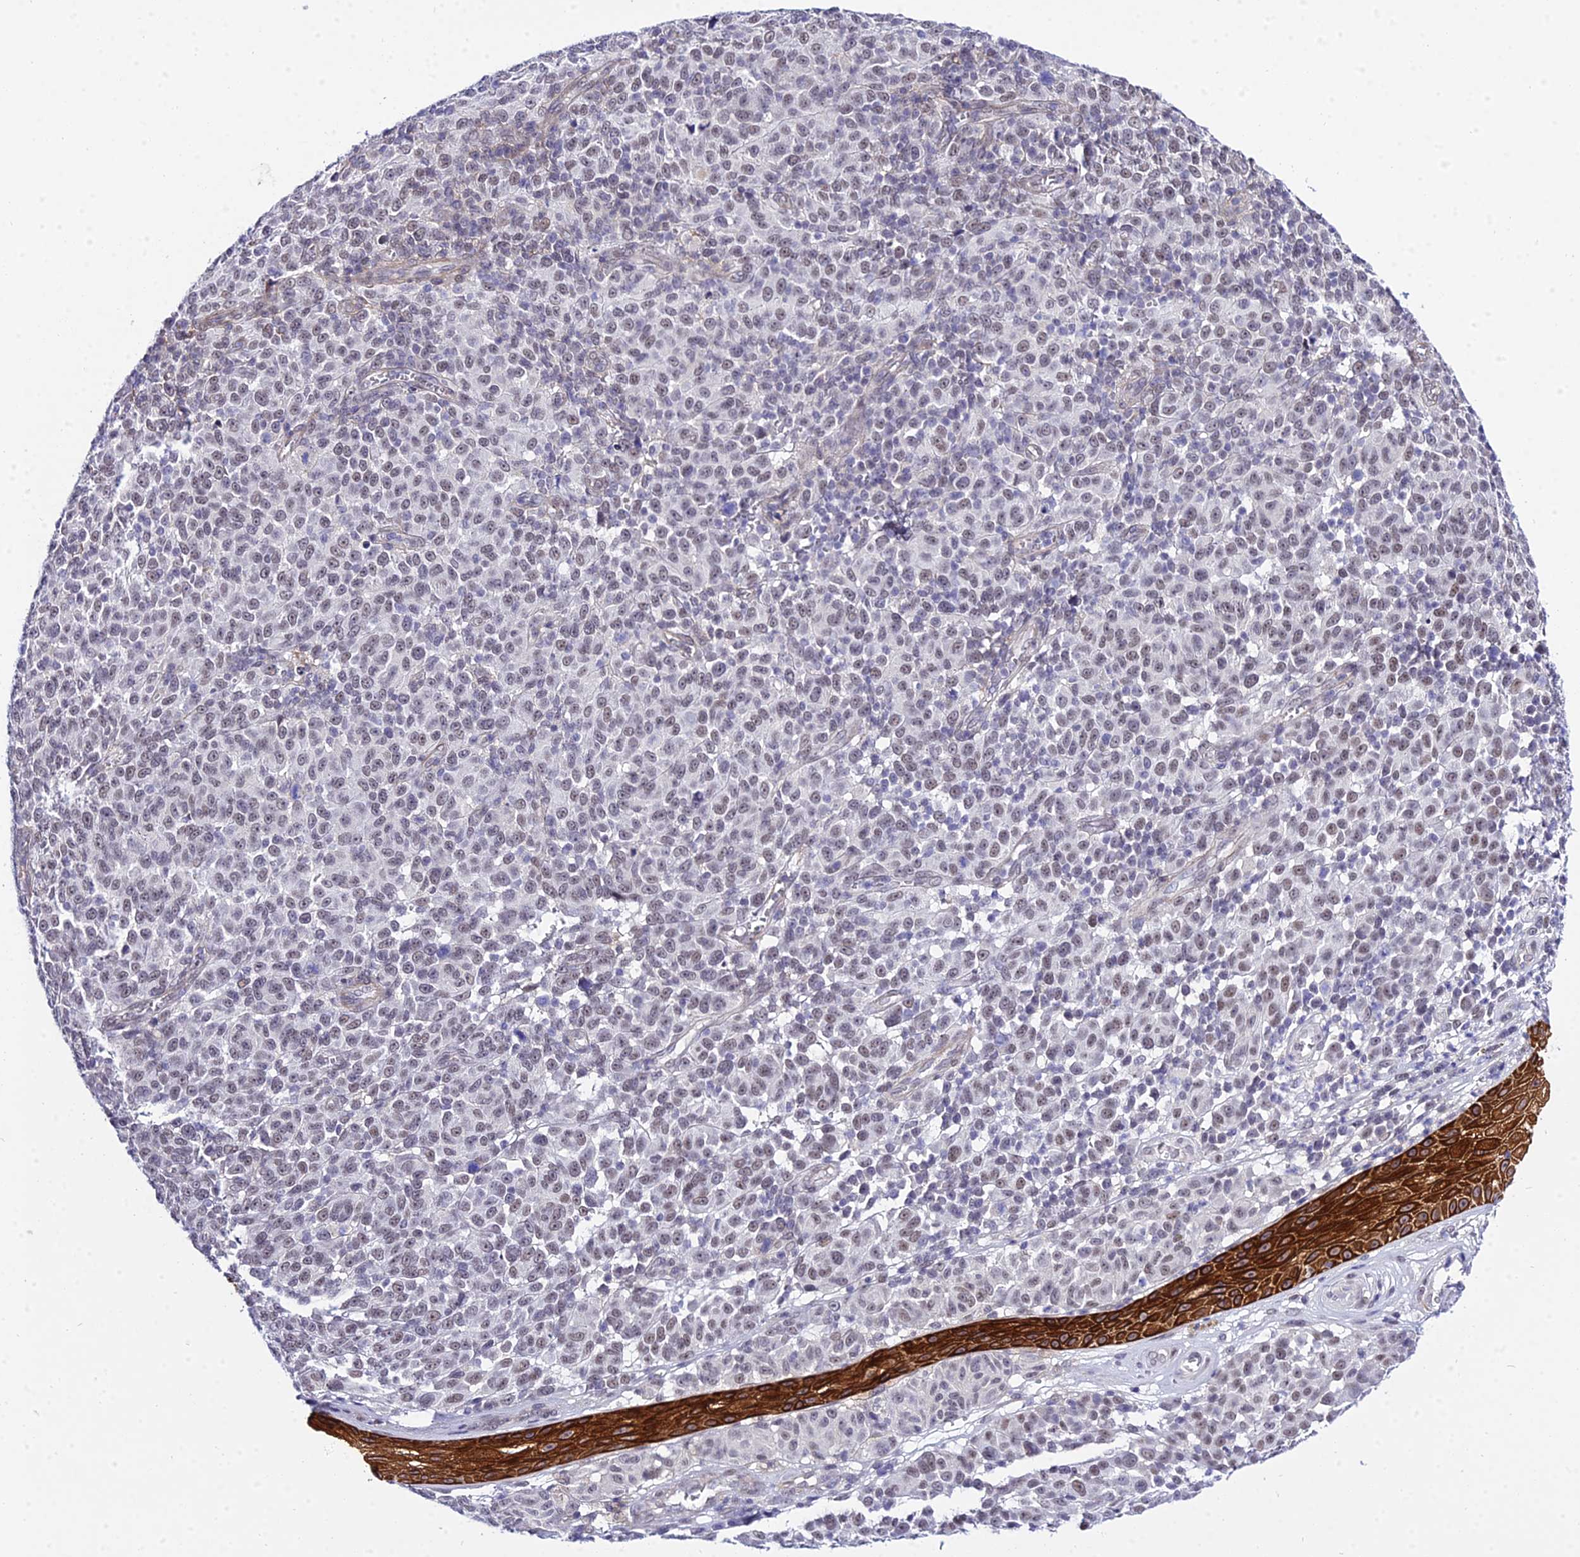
{"staining": {"intensity": "negative", "quantity": "none", "location": "none"}, "tissue": "melanoma", "cell_type": "Tumor cells", "image_type": "cancer", "snomed": [{"axis": "morphology", "description": "Malignant melanoma, NOS"}, {"axis": "topography", "description": "Skin"}], "caption": "This is an immunohistochemistry image of melanoma. There is no positivity in tumor cells.", "gene": "ZNF628", "patient": {"sex": "male", "age": 49}}